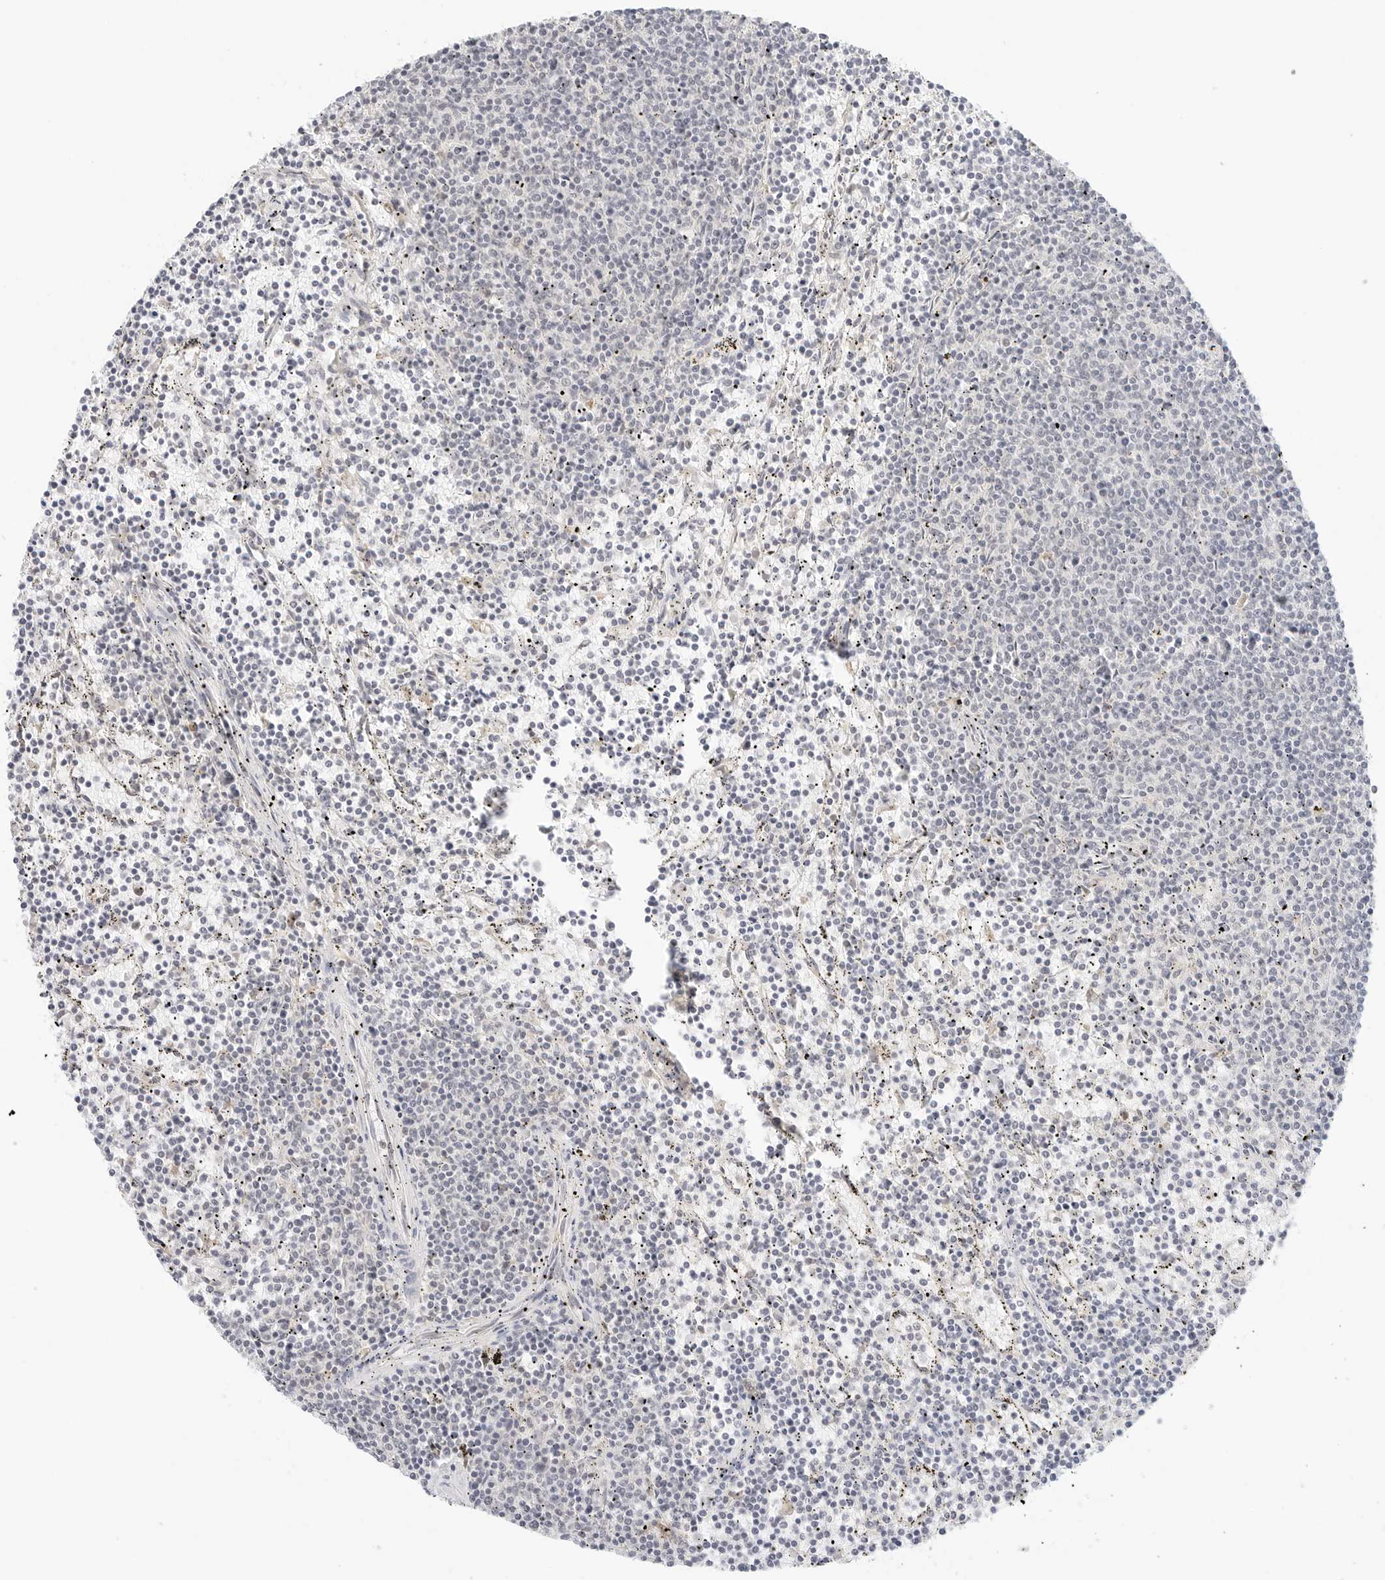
{"staining": {"intensity": "negative", "quantity": "none", "location": "none"}, "tissue": "lymphoma", "cell_type": "Tumor cells", "image_type": "cancer", "snomed": [{"axis": "morphology", "description": "Malignant lymphoma, non-Hodgkin's type, Low grade"}, {"axis": "topography", "description": "Spleen"}], "caption": "High magnification brightfield microscopy of malignant lymphoma, non-Hodgkin's type (low-grade) stained with DAB (brown) and counterstained with hematoxylin (blue): tumor cells show no significant positivity.", "gene": "NEO1", "patient": {"sex": "female", "age": 50}}